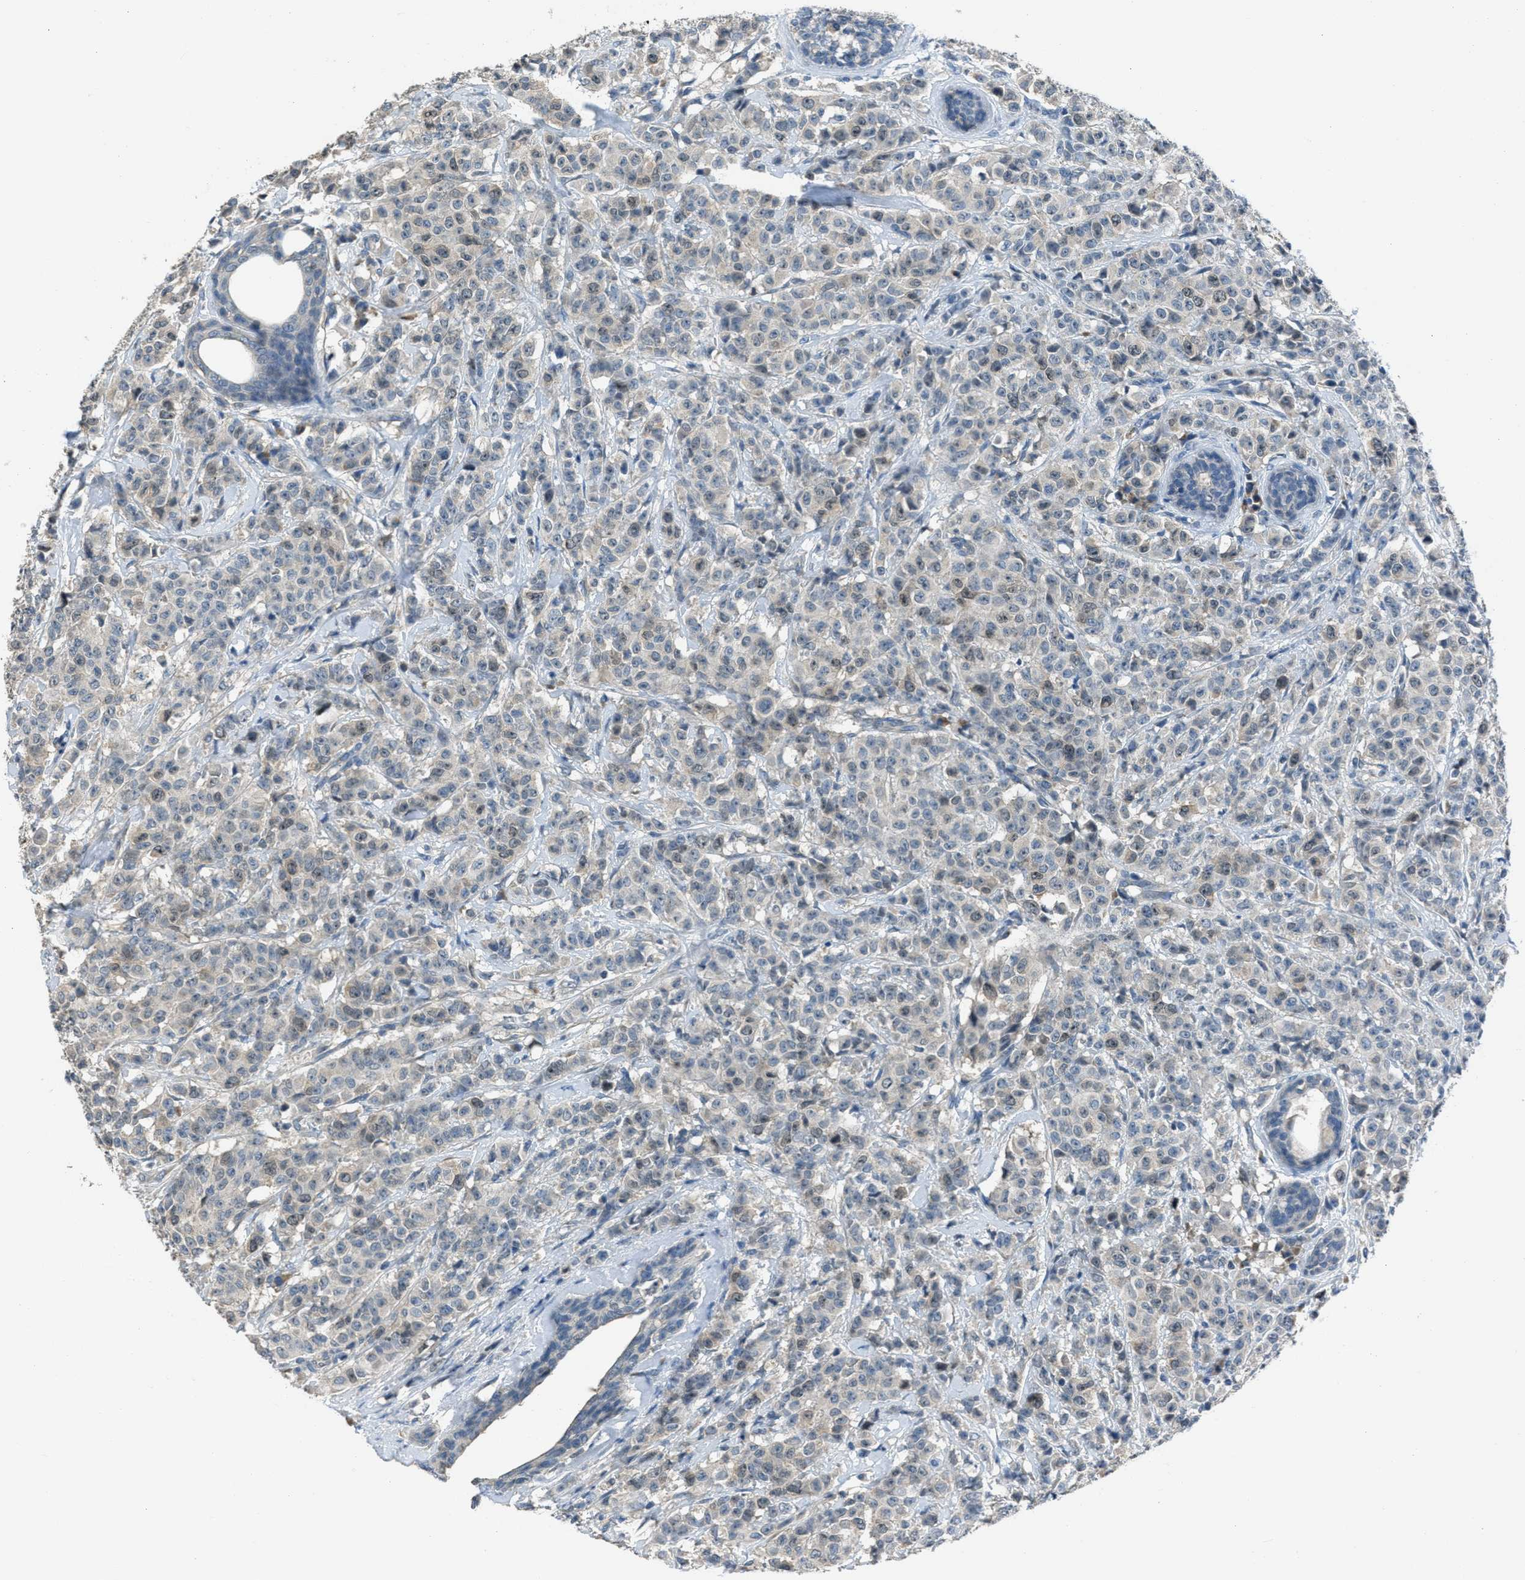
{"staining": {"intensity": "moderate", "quantity": "<25%", "location": "nuclear"}, "tissue": "breast cancer", "cell_type": "Tumor cells", "image_type": "cancer", "snomed": [{"axis": "morphology", "description": "Normal tissue, NOS"}, {"axis": "morphology", "description": "Duct carcinoma"}, {"axis": "topography", "description": "Breast"}], "caption": "Immunohistochemistry (IHC) micrograph of infiltrating ductal carcinoma (breast) stained for a protein (brown), which displays low levels of moderate nuclear staining in about <25% of tumor cells.", "gene": "MIS18A", "patient": {"sex": "female", "age": 40}}